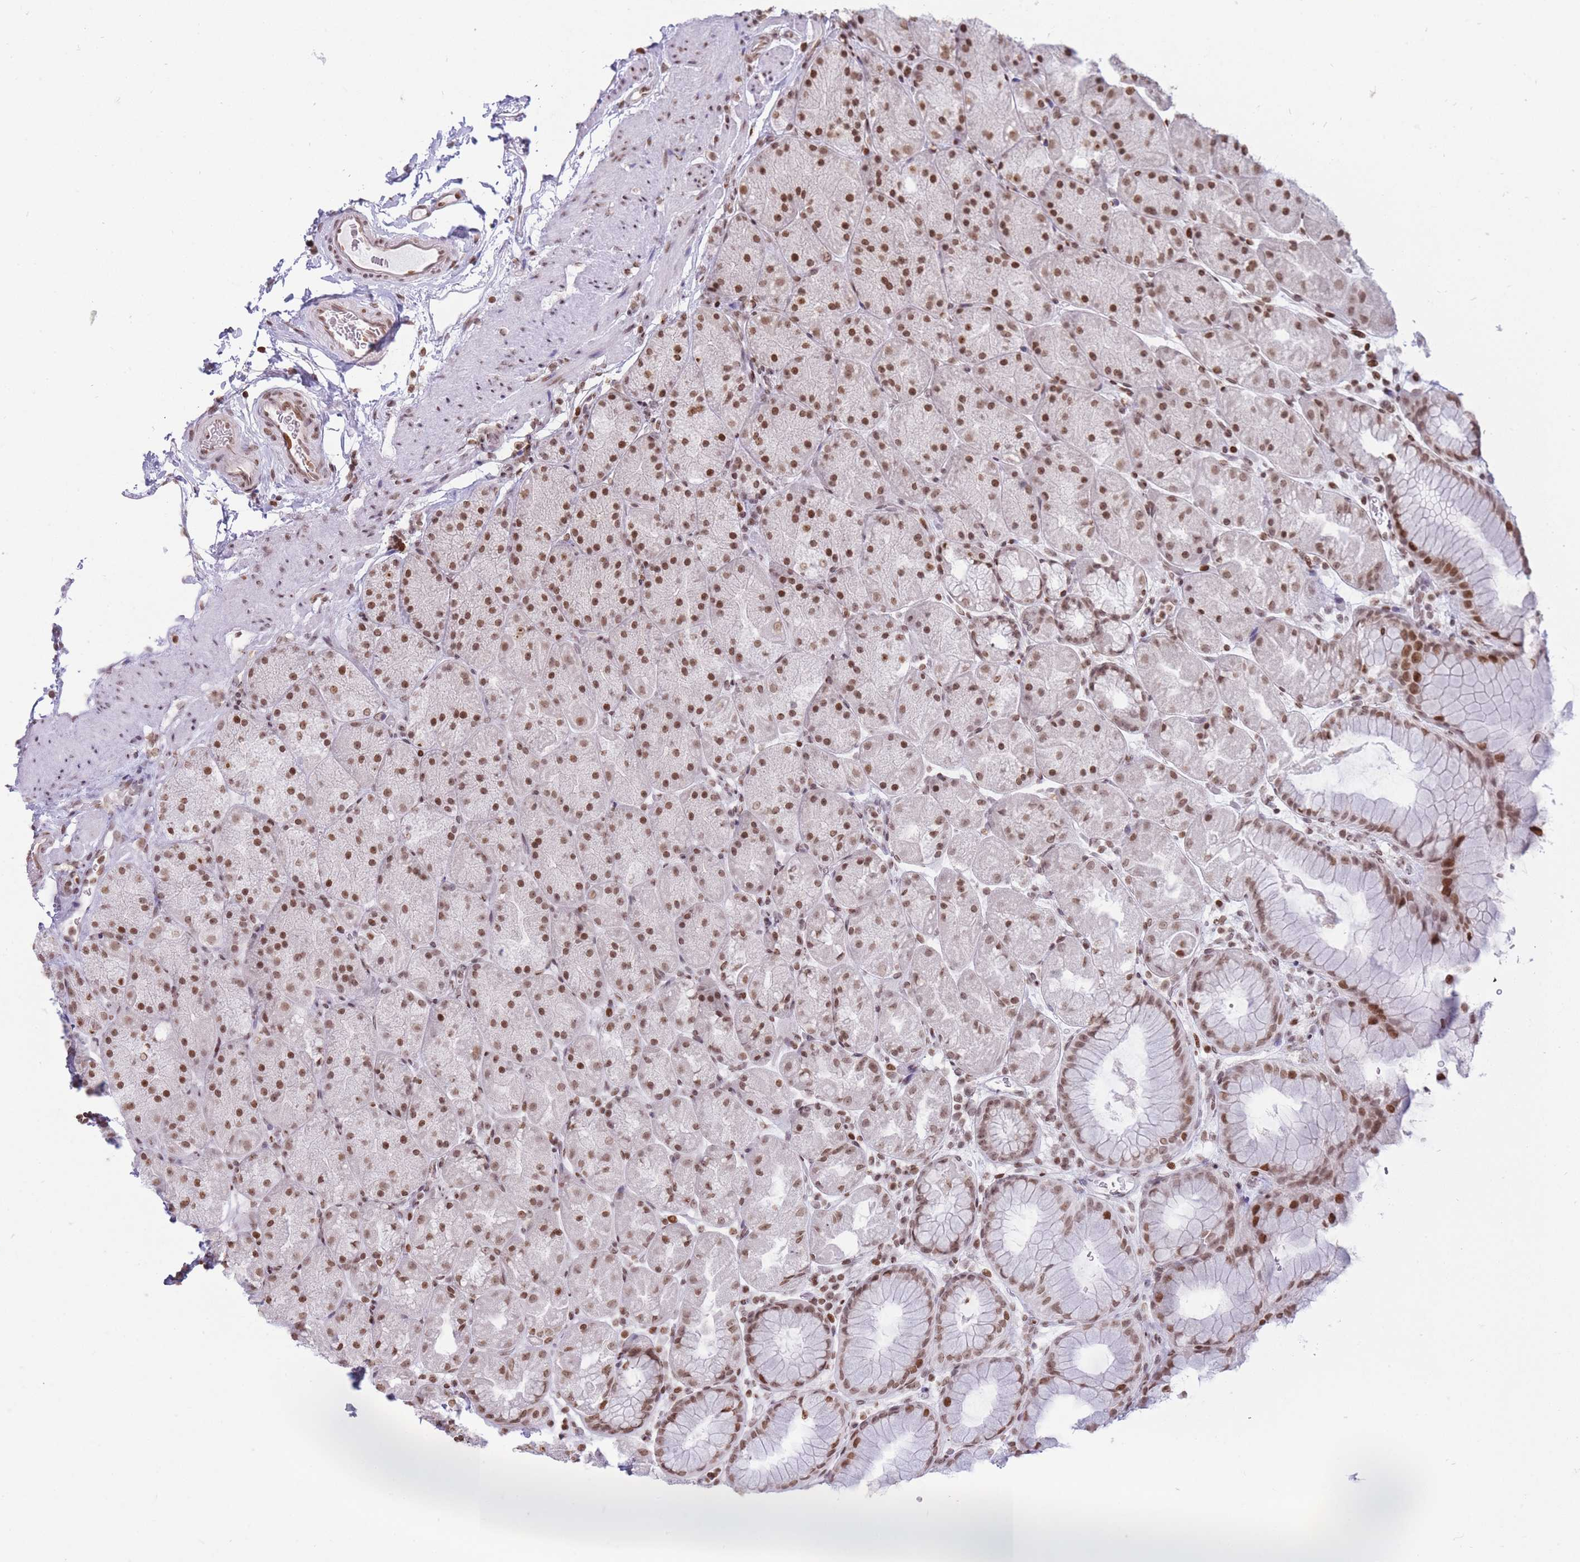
{"staining": {"intensity": "moderate", "quantity": "25%-75%", "location": "nuclear"}, "tissue": "stomach", "cell_type": "Glandular cells", "image_type": "normal", "snomed": [{"axis": "morphology", "description": "Normal tissue, NOS"}, {"axis": "topography", "description": "Stomach, upper"}, {"axis": "topography", "description": "Stomach, lower"}], "caption": "Immunohistochemical staining of benign human stomach displays medium levels of moderate nuclear positivity in approximately 25%-75% of glandular cells.", "gene": "SHISAL1", "patient": {"sex": "male", "age": 67}}